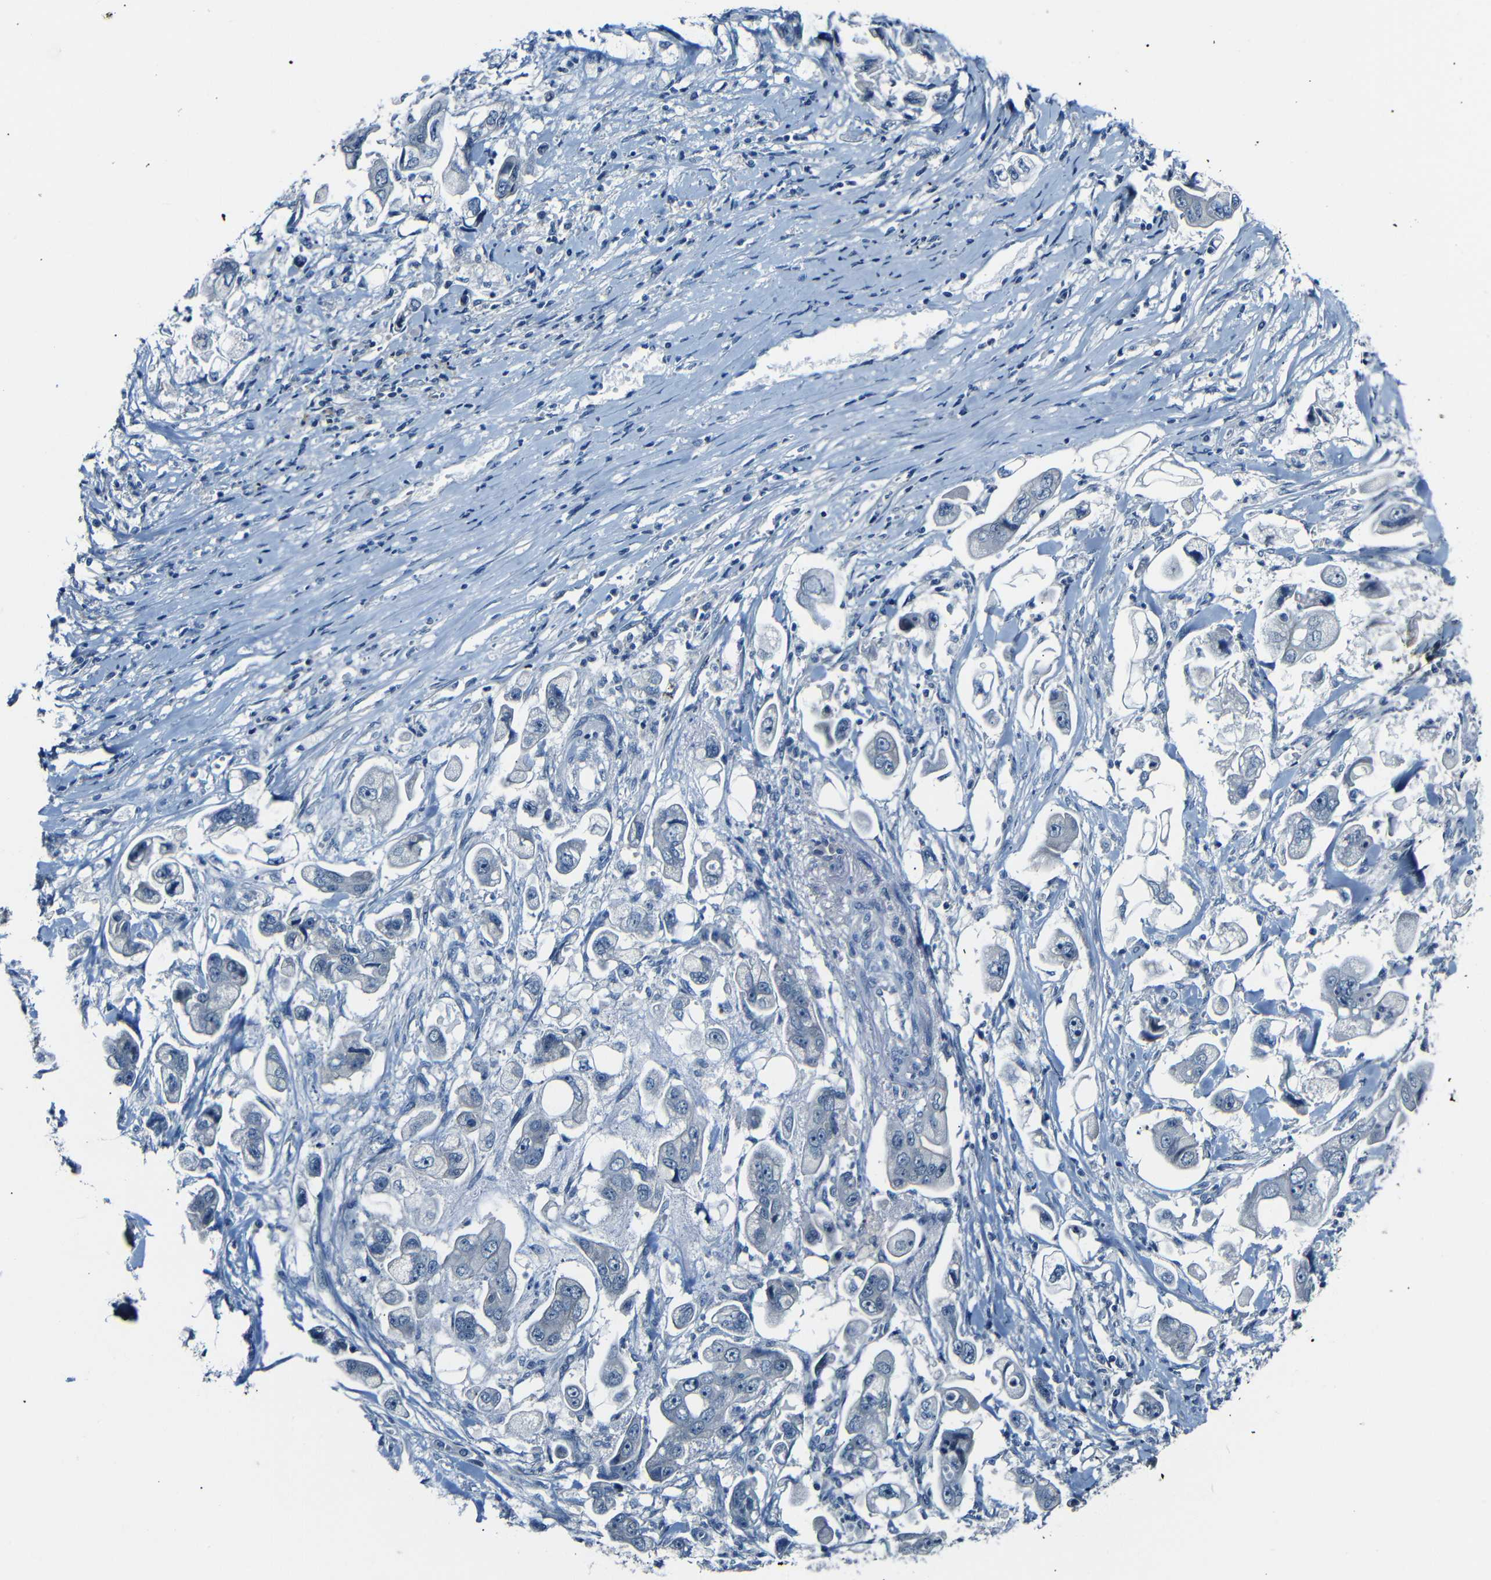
{"staining": {"intensity": "negative", "quantity": "none", "location": "none"}, "tissue": "stomach cancer", "cell_type": "Tumor cells", "image_type": "cancer", "snomed": [{"axis": "morphology", "description": "Adenocarcinoma, NOS"}, {"axis": "topography", "description": "Stomach"}], "caption": "Immunohistochemistry (IHC) of human stomach cancer shows no expression in tumor cells. The staining is performed using DAB (3,3'-diaminobenzidine) brown chromogen with nuclei counter-stained in using hematoxylin.", "gene": "ANK3", "patient": {"sex": "male", "age": 62}}